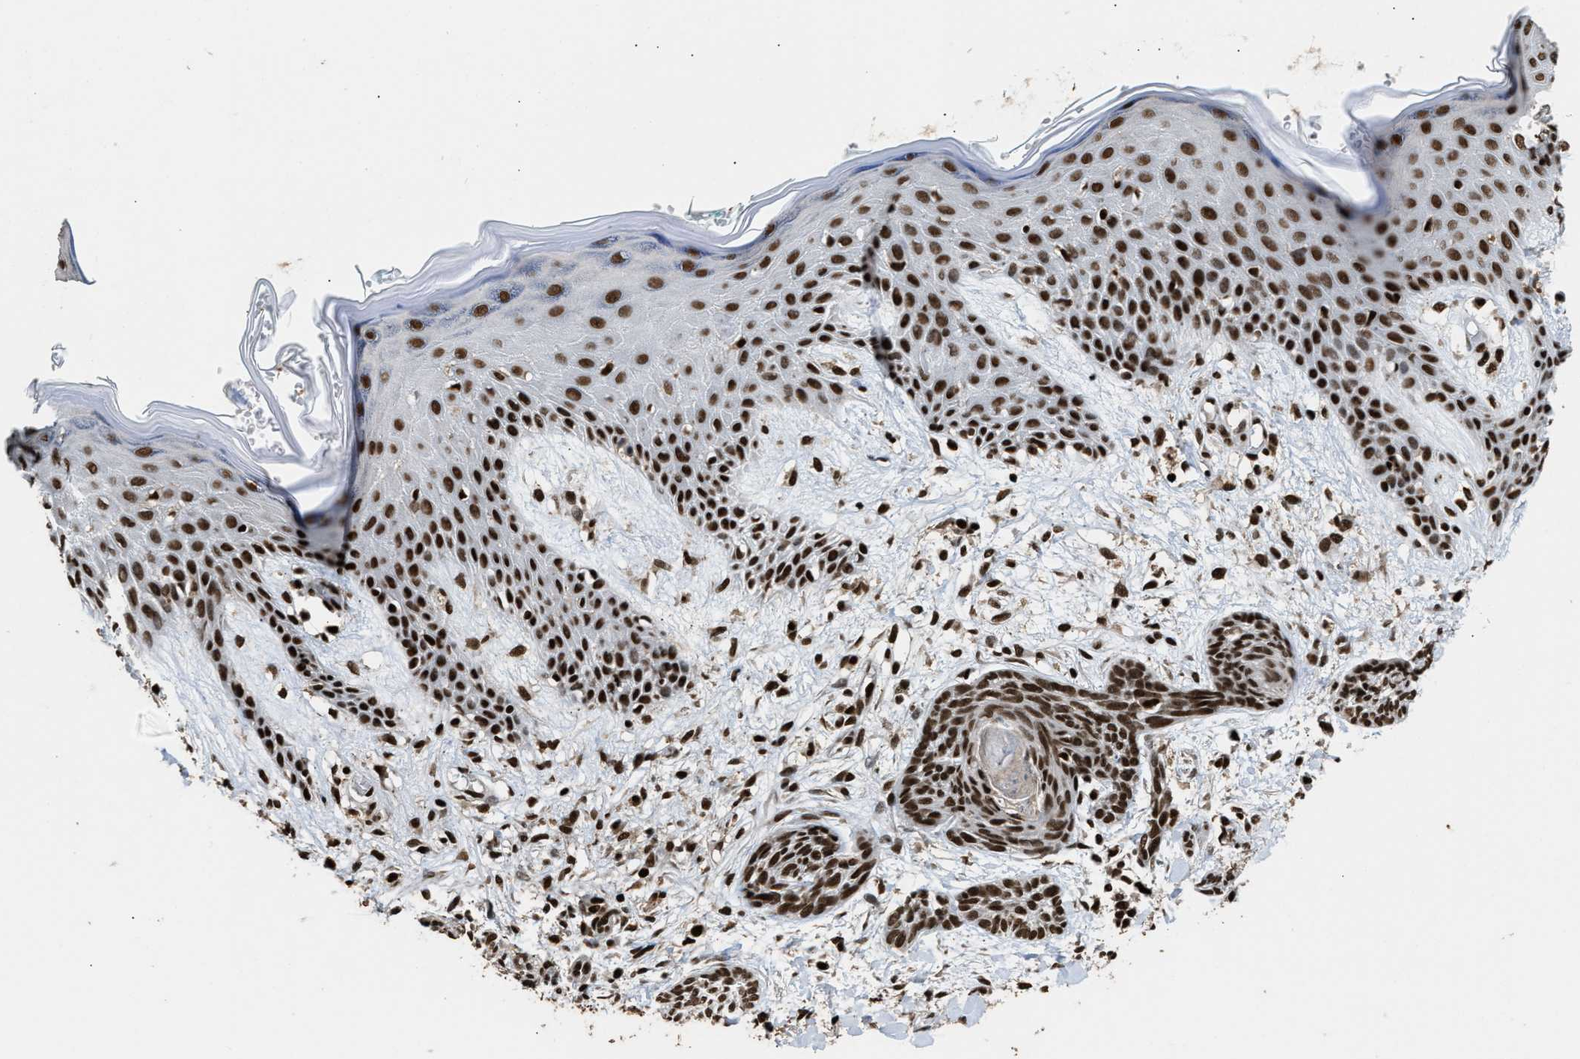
{"staining": {"intensity": "strong", "quantity": ">75%", "location": "nuclear"}, "tissue": "skin cancer", "cell_type": "Tumor cells", "image_type": "cancer", "snomed": [{"axis": "morphology", "description": "Basal cell carcinoma"}, {"axis": "topography", "description": "Skin"}], "caption": "The immunohistochemical stain labels strong nuclear staining in tumor cells of basal cell carcinoma (skin) tissue.", "gene": "RAD21", "patient": {"sex": "female", "age": 59}}